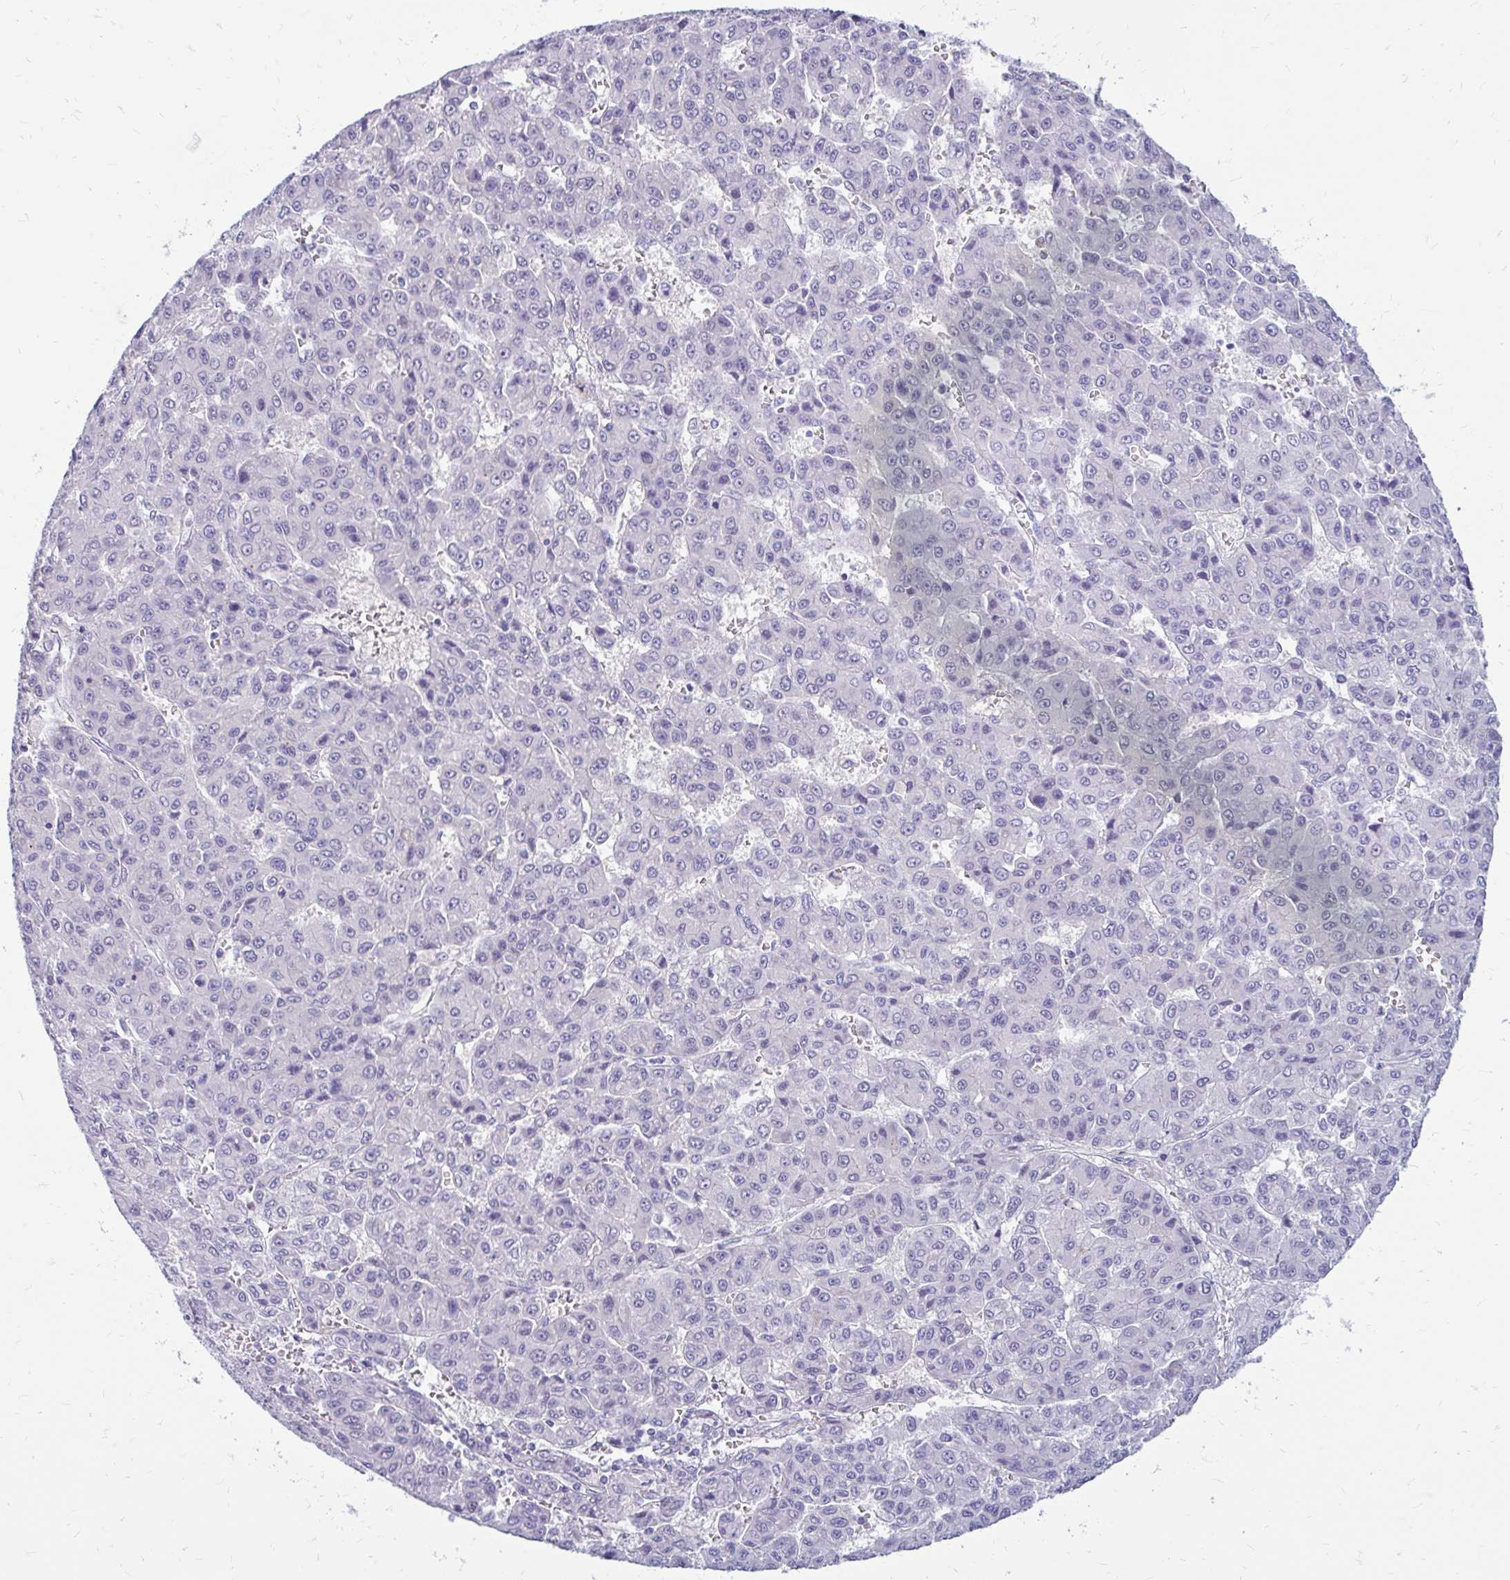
{"staining": {"intensity": "negative", "quantity": "none", "location": "none"}, "tissue": "liver cancer", "cell_type": "Tumor cells", "image_type": "cancer", "snomed": [{"axis": "morphology", "description": "Carcinoma, Hepatocellular, NOS"}, {"axis": "topography", "description": "Liver"}], "caption": "Immunohistochemistry histopathology image of liver cancer stained for a protein (brown), which exhibits no positivity in tumor cells. The staining was performed using DAB to visualize the protein expression in brown, while the nuclei were stained in blue with hematoxylin (Magnification: 20x).", "gene": "MAP1LC3A", "patient": {"sex": "male", "age": 70}}